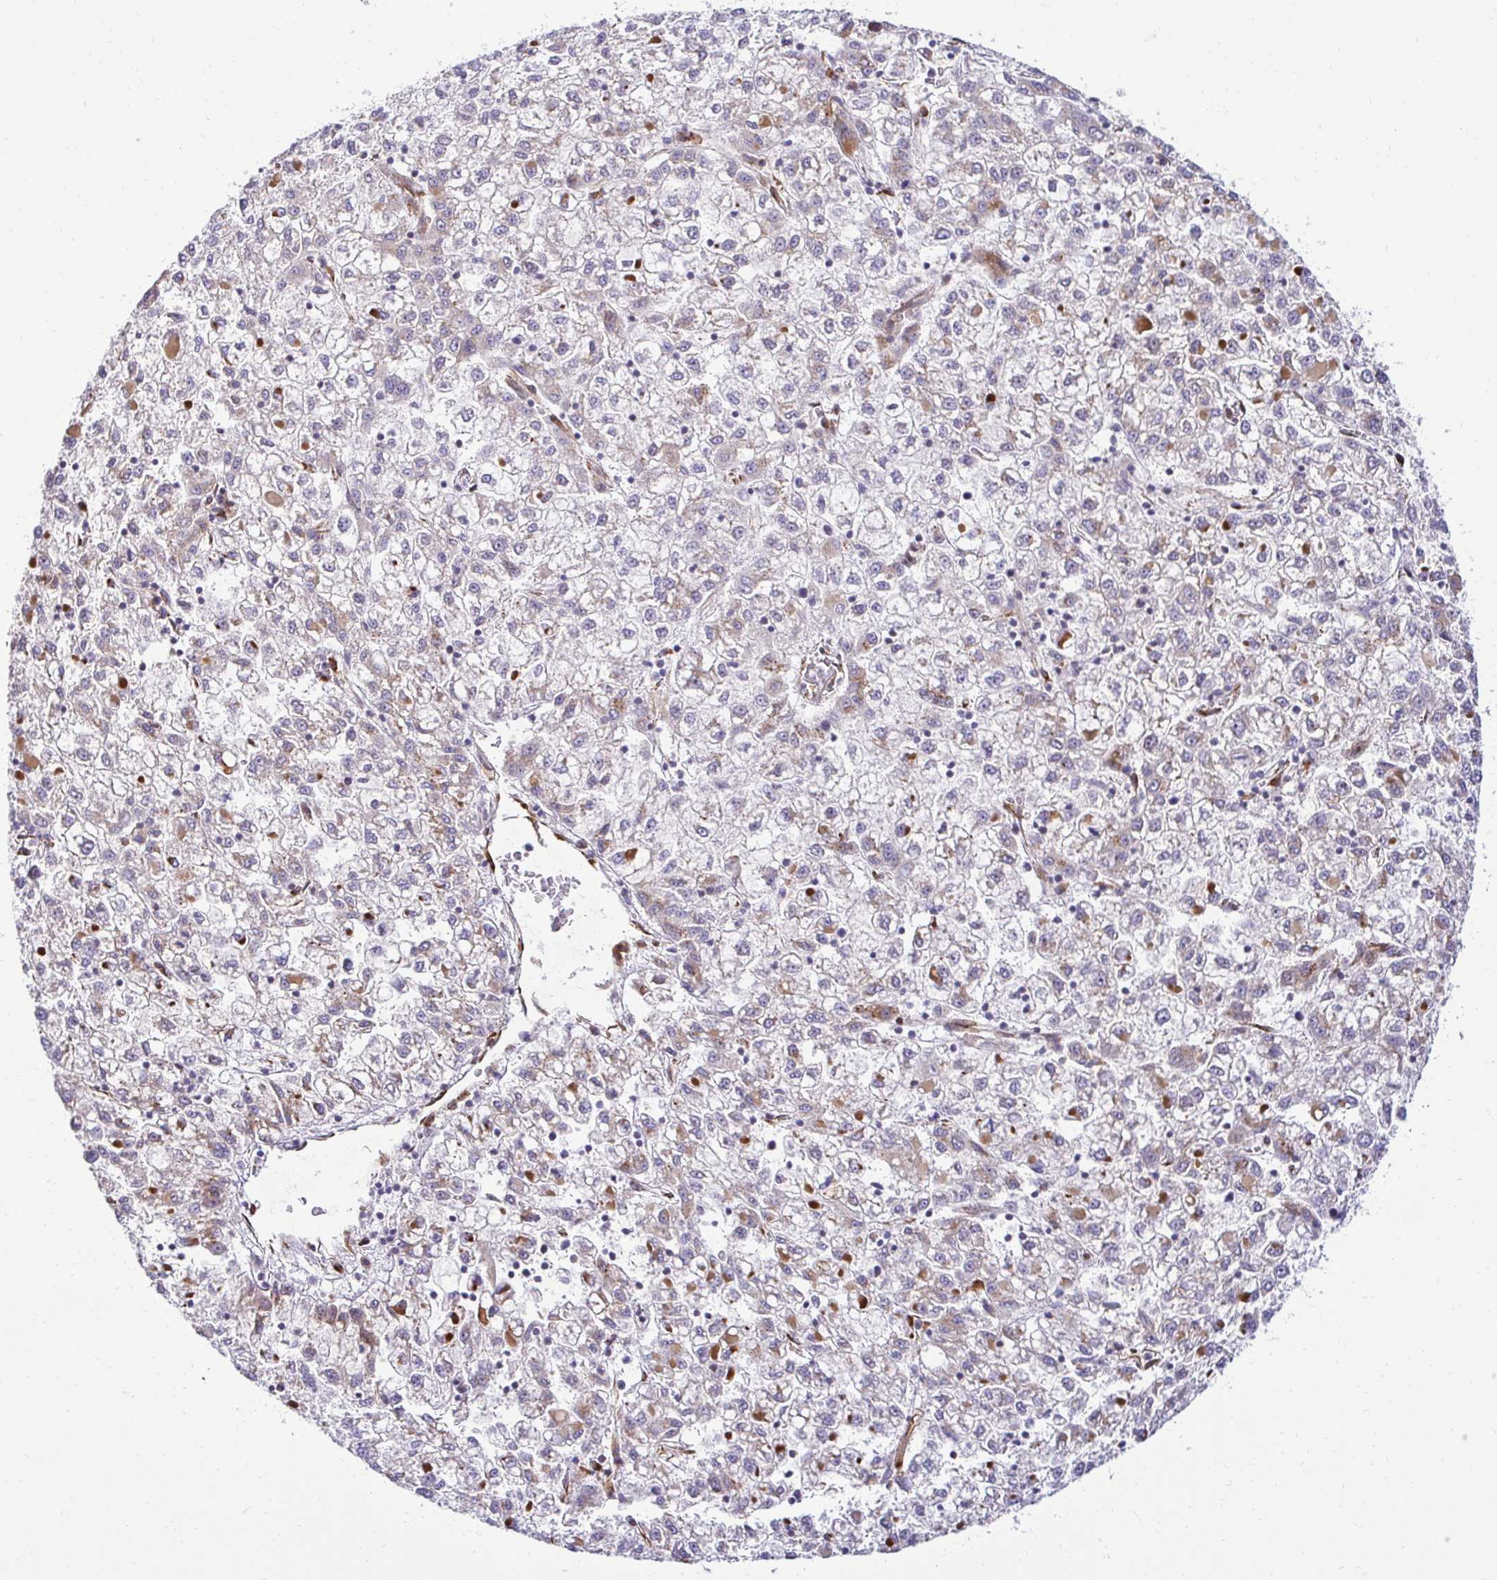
{"staining": {"intensity": "moderate", "quantity": "25%-75%", "location": "cytoplasmic/membranous"}, "tissue": "liver cancer", "cell_type": "Tumor cells", "image_type": "cancer", "snomed": [{"axis": "morphology", "description": "Carcinoma, Hepatocellular, NOS"}, {"axis": "topography", "description": "Liver"}], "caption": "This histopathology image displays immunohistochemistry staining of human liver hepatocellular carcinoma, with medium moderate cytoplasmic/membranous staining in about 25%-75% of tumor cells.", "gene": "HPS1", "patient": {"sex": "male", "age": 40}}